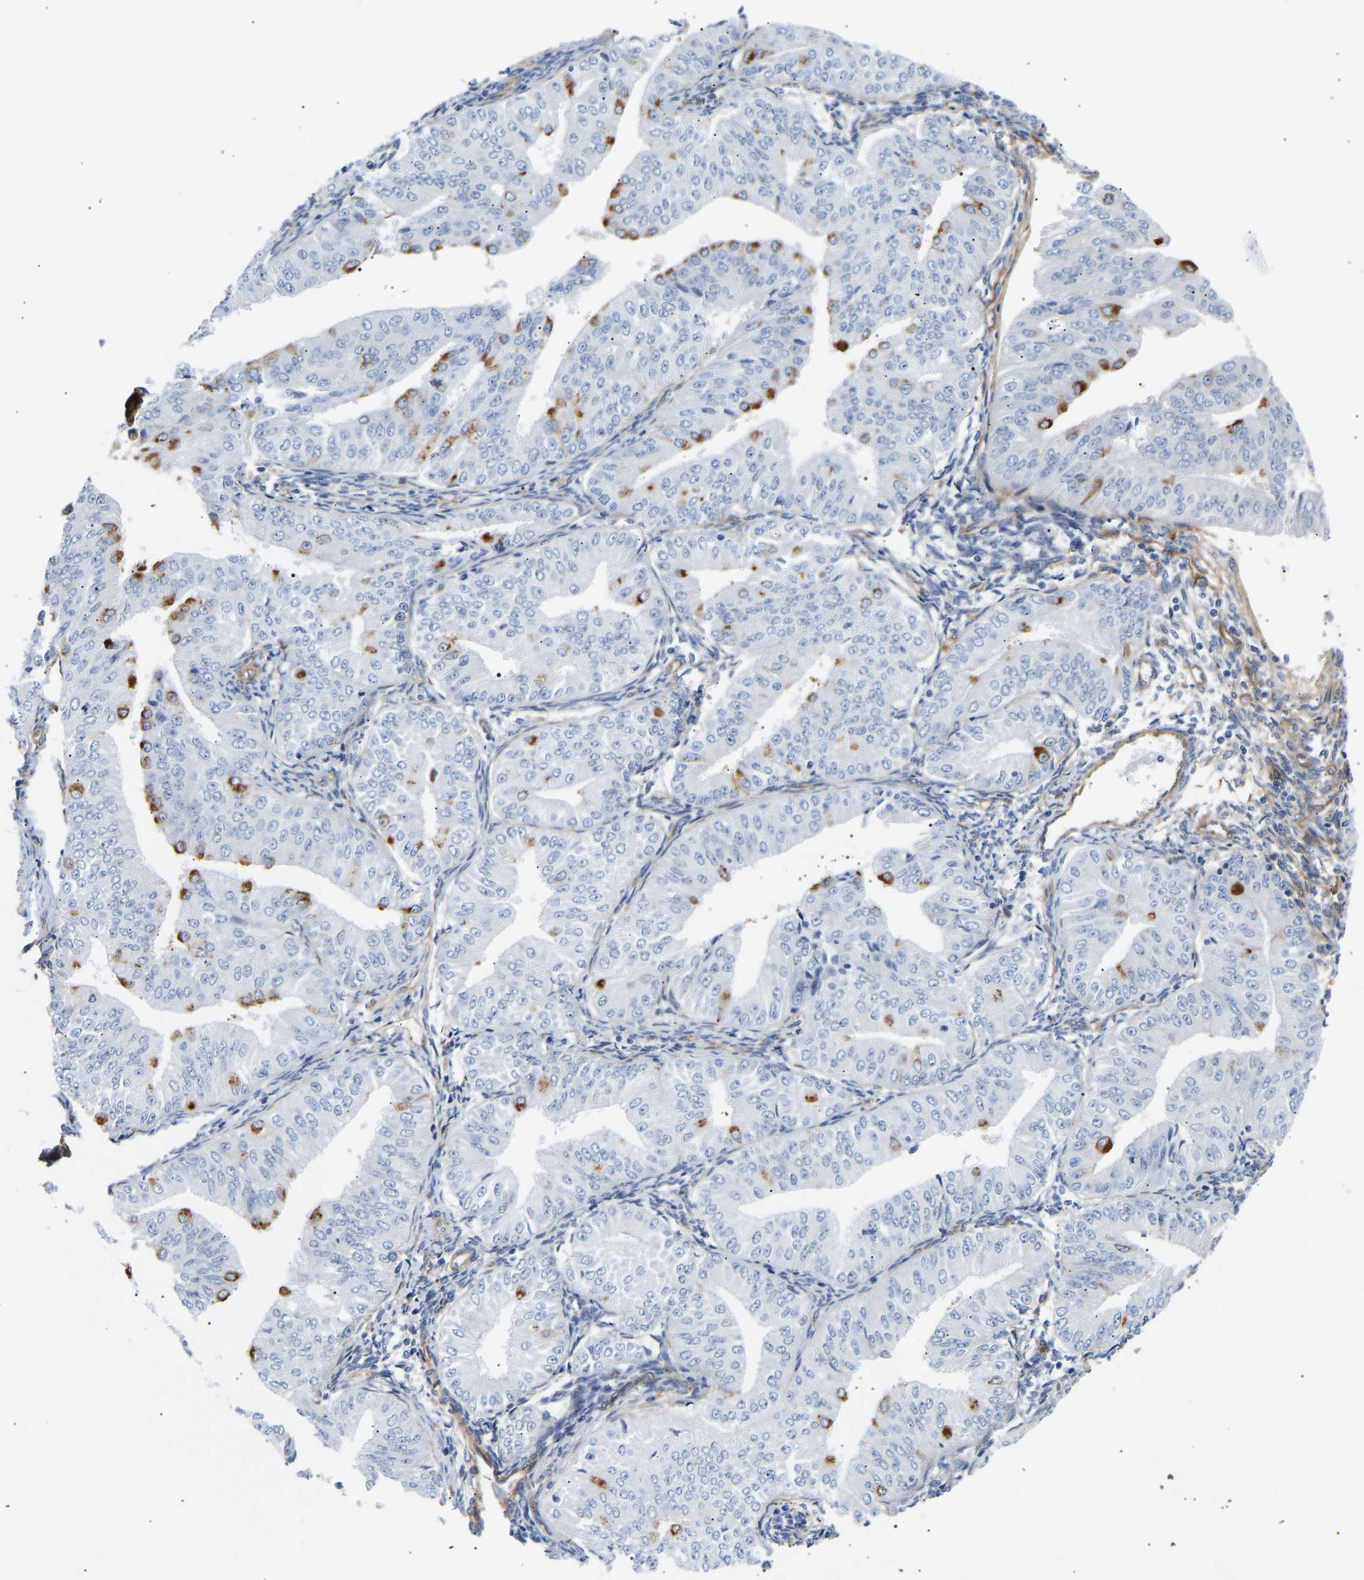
{"staining": {"intensity": "moderate", "quantity": "<25%", "location": "cytoplasmic/membranous"}, "tissue": "endometrial cancer", "cell_type": "Tumor cells", "image_type": "cancer", "snomed": [{"axis": "morphology", "description": "Normal tissue, NOS"}, {"axis": "morphology", "description": "Adenocarcinoma, NOS"}, {"axis": "topography", "description": "Endometrium"}], "caption": "Immunohistochemical staining of endometrial cancer (adenocarcinoma) demonstrates moderate cytoplasmic/membranous protein positivity in about <25% of tumor cells.", "gene": "IGFBP7", "patient": {"sex": "female", "age": 53}}